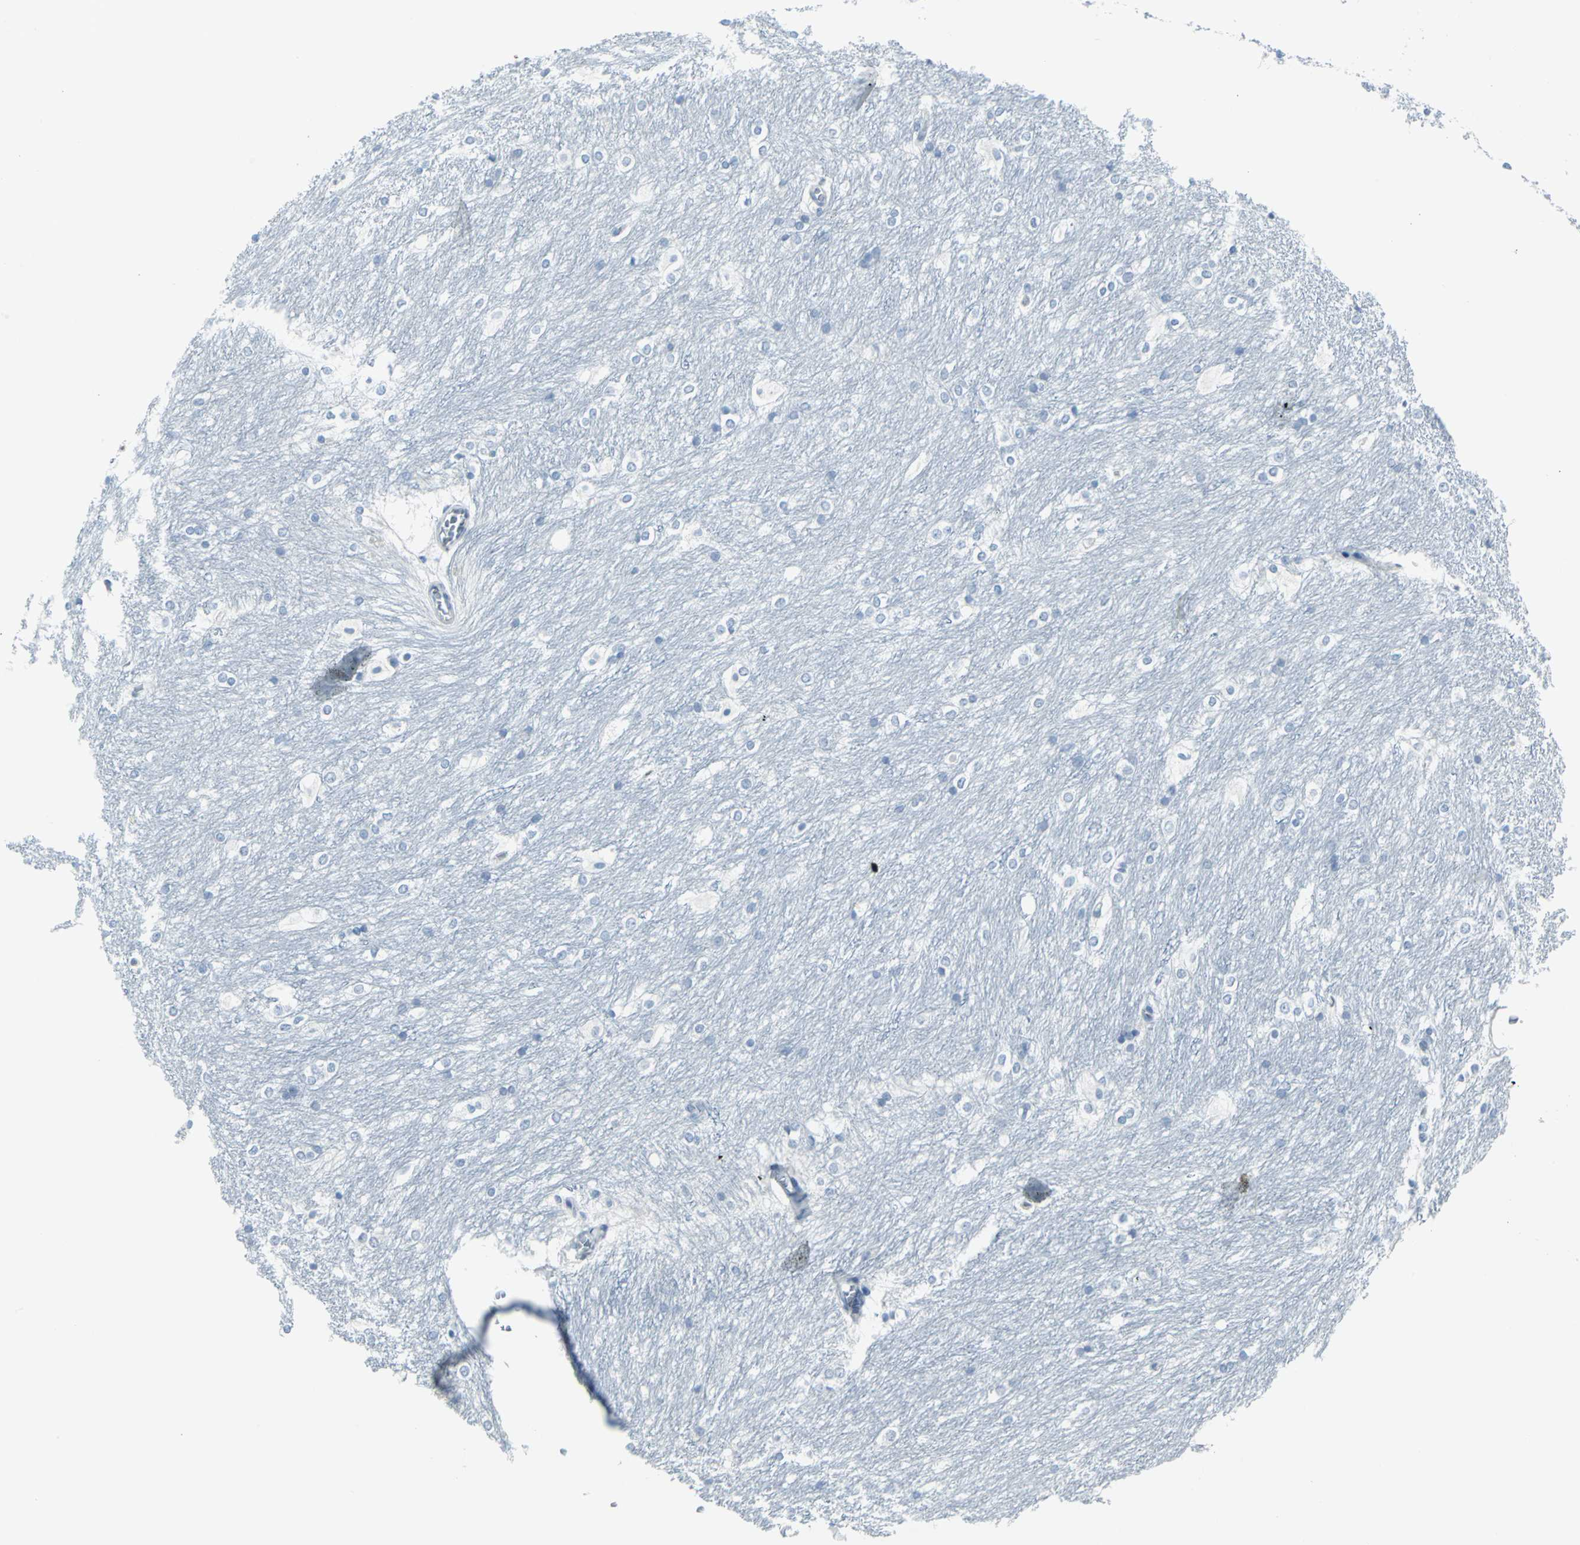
{"staining": {"intensity": "strong", "quantity": "<25%", "location": "cytoplasmic/membranous"}, "tissue": "caudate", "cell_type": "Glial cells", "image_type": "normal", "snomed": [{"axis": "morphology", "description": "Normal tissue, NOS"}, {"axis": "topography", "description": "Lateral ventricle wall"}], "caption": "Caudate stained with immunohistochemistry displays strong cytoplasmic/membranous staining in approximately <25% of glial cells.", "gene": "DNAI2", "patient": {"sex": "female", "age": 19}}